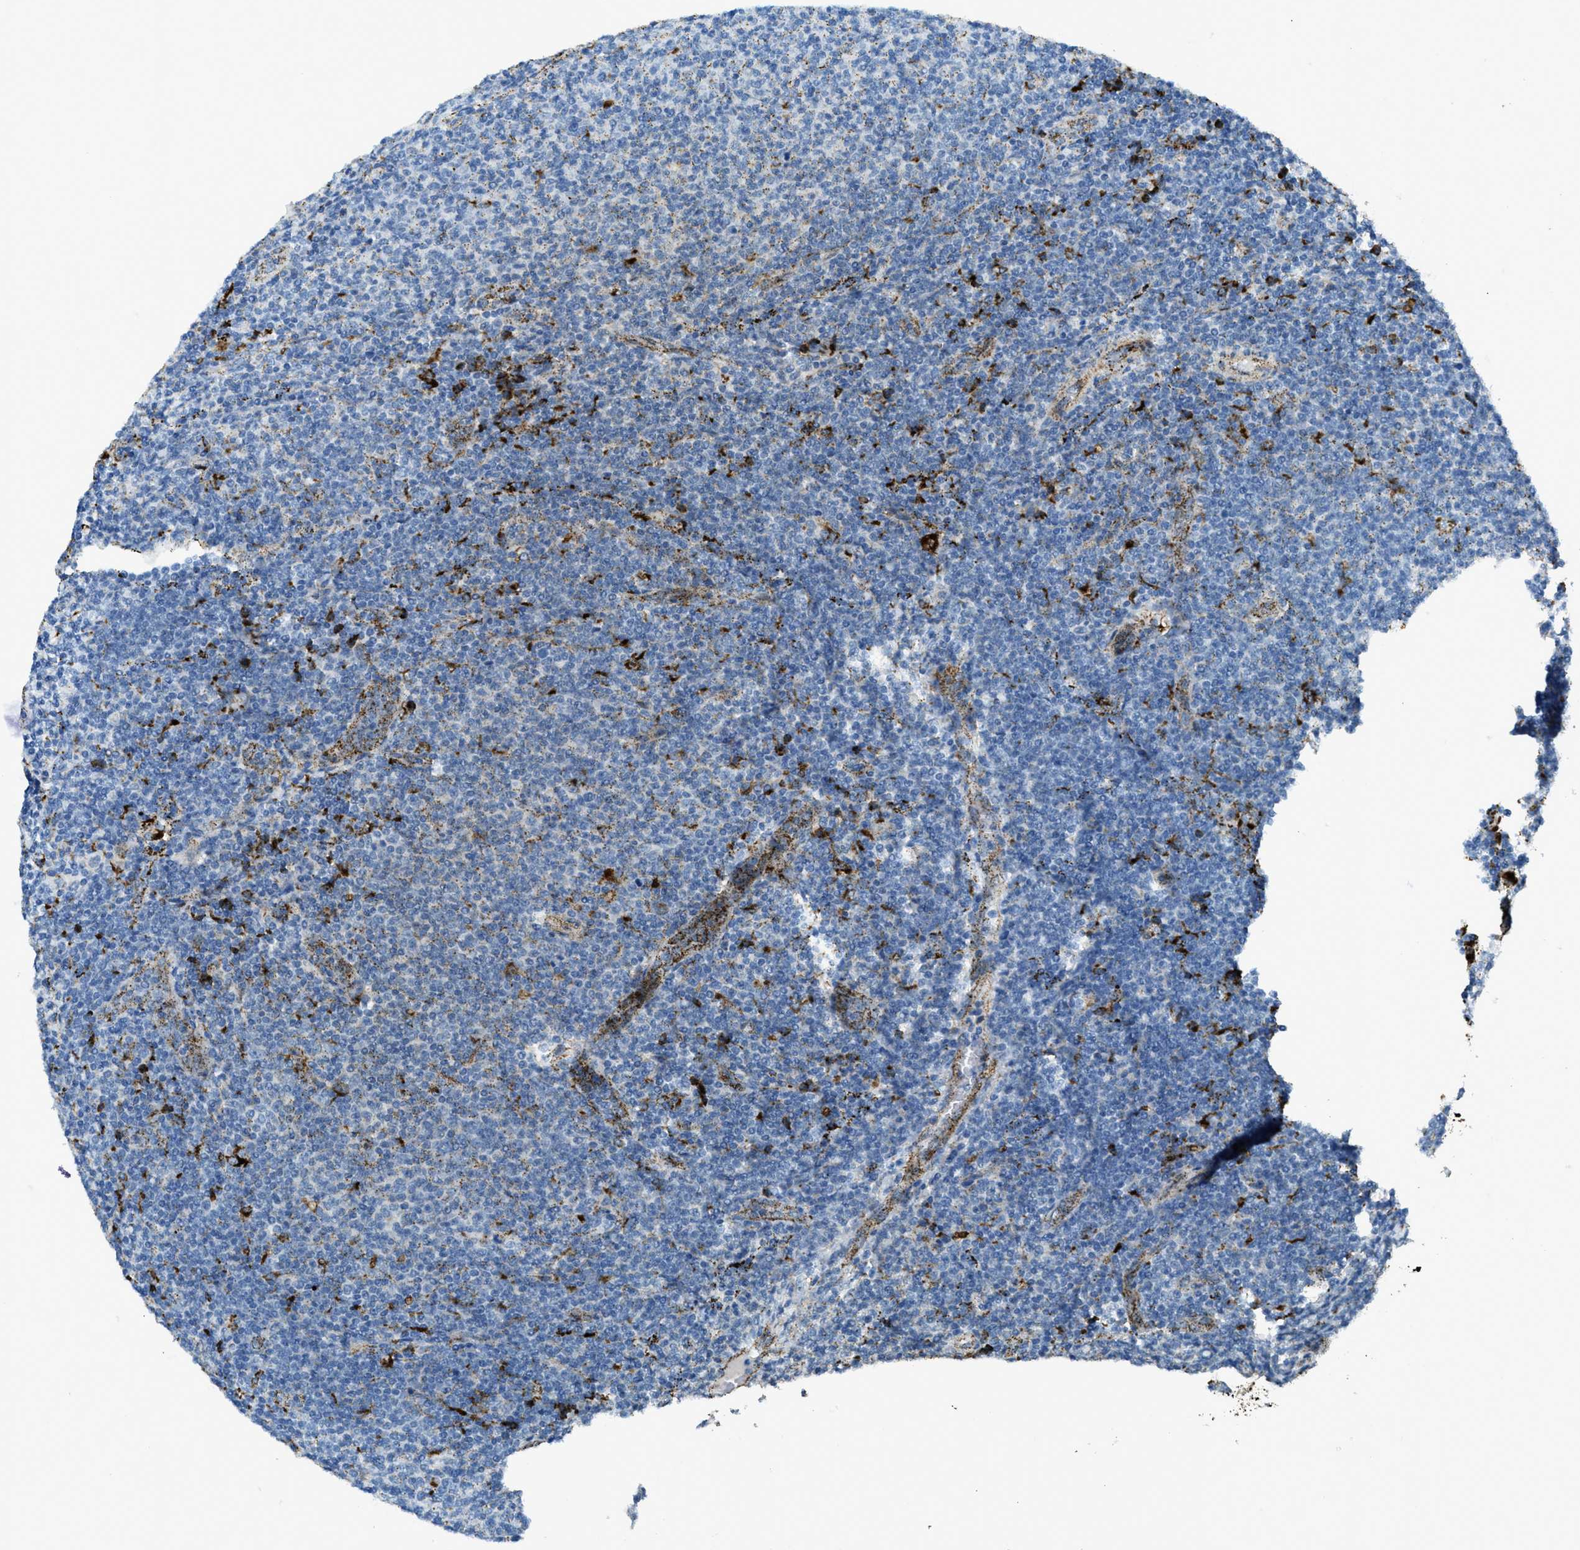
{"staining": {"intensity": "moderate", "quantity": "<25%", "location": "cytoplasmic/membranous"}, "tissue": "lymphoma", "cell_type": "Tumor cells", "image_type": "cancer", "snomed": [{"axis": "morphology", "description": "Malignant lymphoma, non-Hodgkin's type, Low grade"}, {"axis": "topography", "description": "Lymph node"}], "caption": "Protein analysis of low-grade malignant lymphoma, non-Hodgkin's type tissue reveals moderate cytoplasmic/membranous staining in about <25% of tumor cells.", "gene": "SCARB2", "patient": {"sex": "male", "age": 66}}